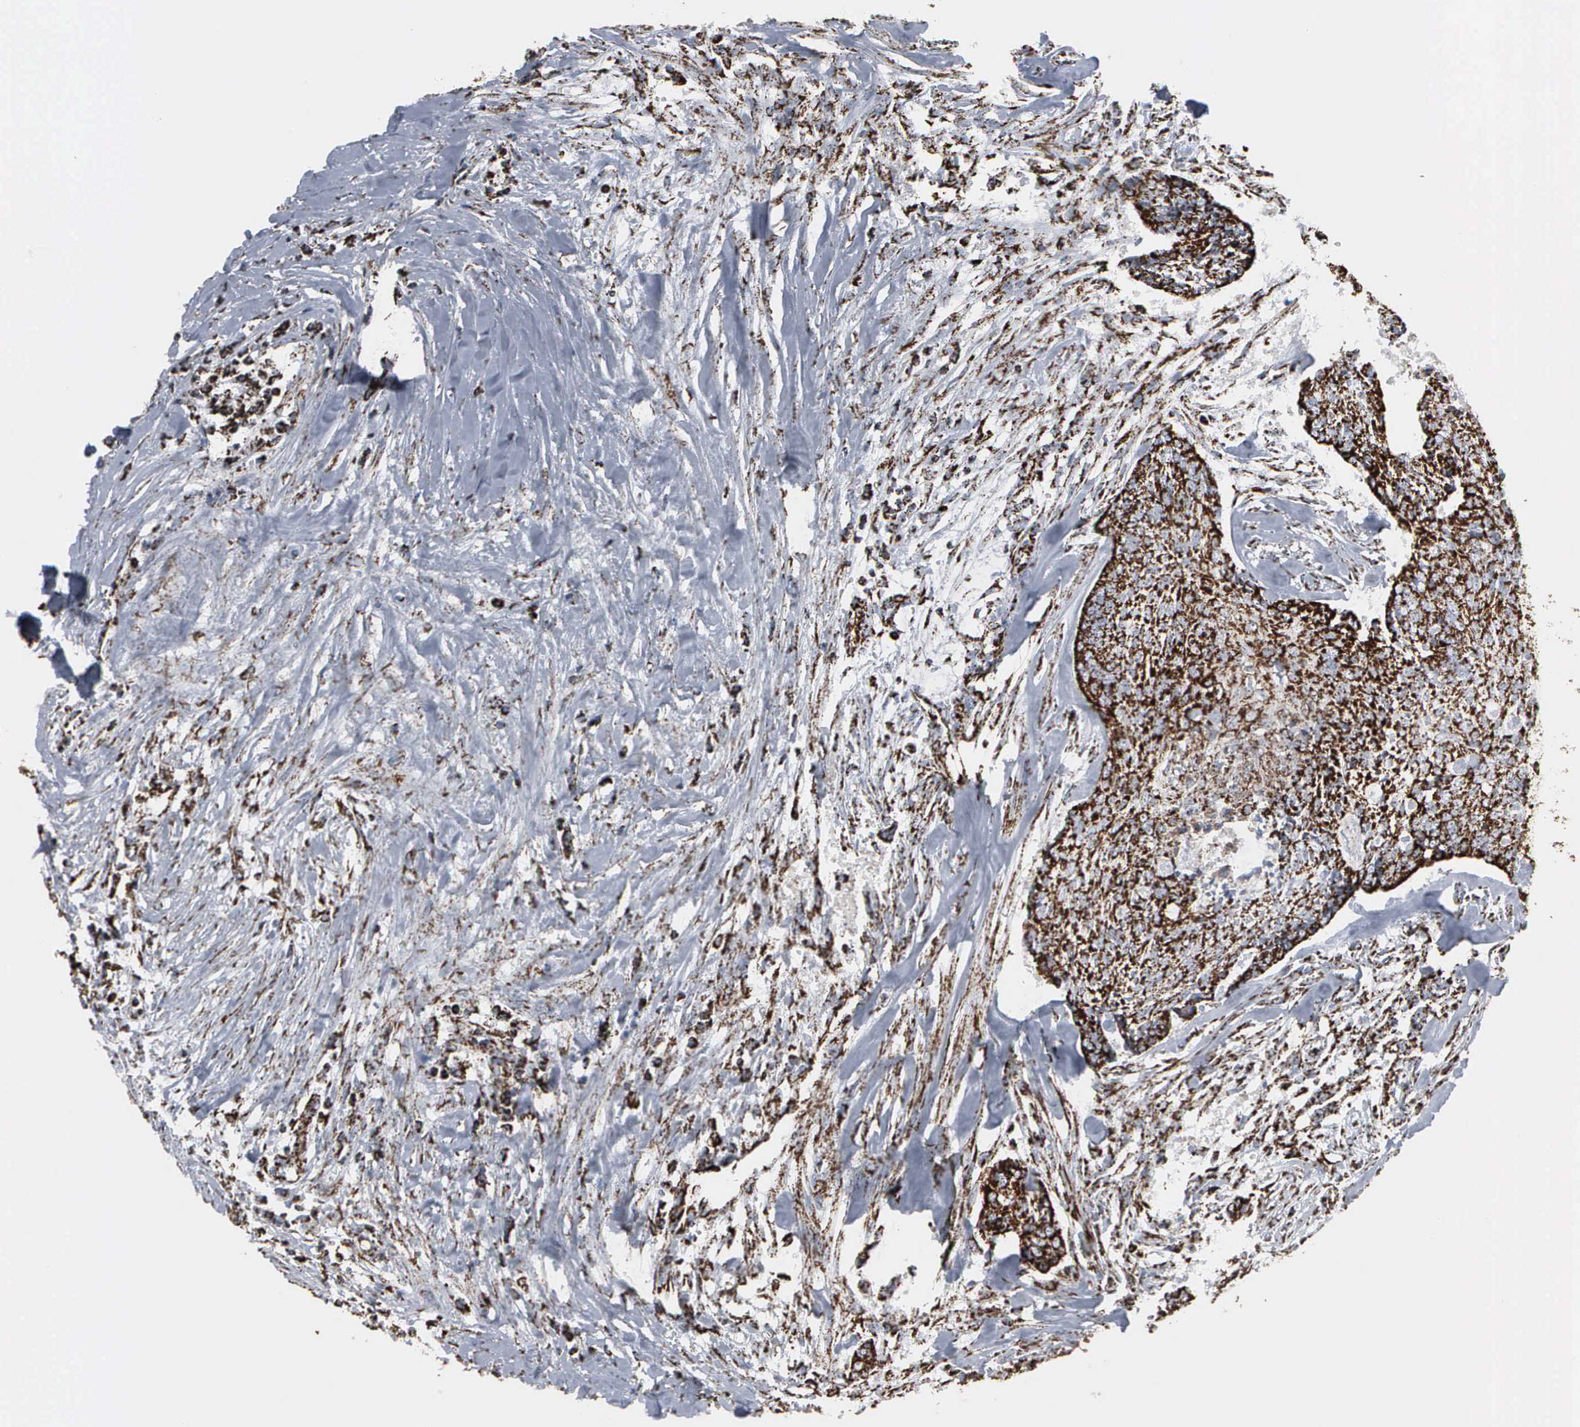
{"staining": {"intensity": "strong", "quantity": ">75%", "location": "cytoplasmic/membranous"}, "tissue": "head and neck cancer", "cell_type": "Tumor cells", "image_type": "cancer", "snomed": [{"axis": "morphology", "description": "Squamous cell carcinoma, NOS"}, {"axis": "topography", "description": "Salivary gland"}, {"axis": "topography", "description": "Head-Neck"}], "caption": "A brown stain highlights strong cytoplasmic/membranous expression of a protein in head and neck cancer (squamous cell carcinoma) tumor cells. (DAB = brown stain, brightfield microscopy at high magnification).", "gene": "HSPA9", "patient": {"sex": "male", "age": 70}}